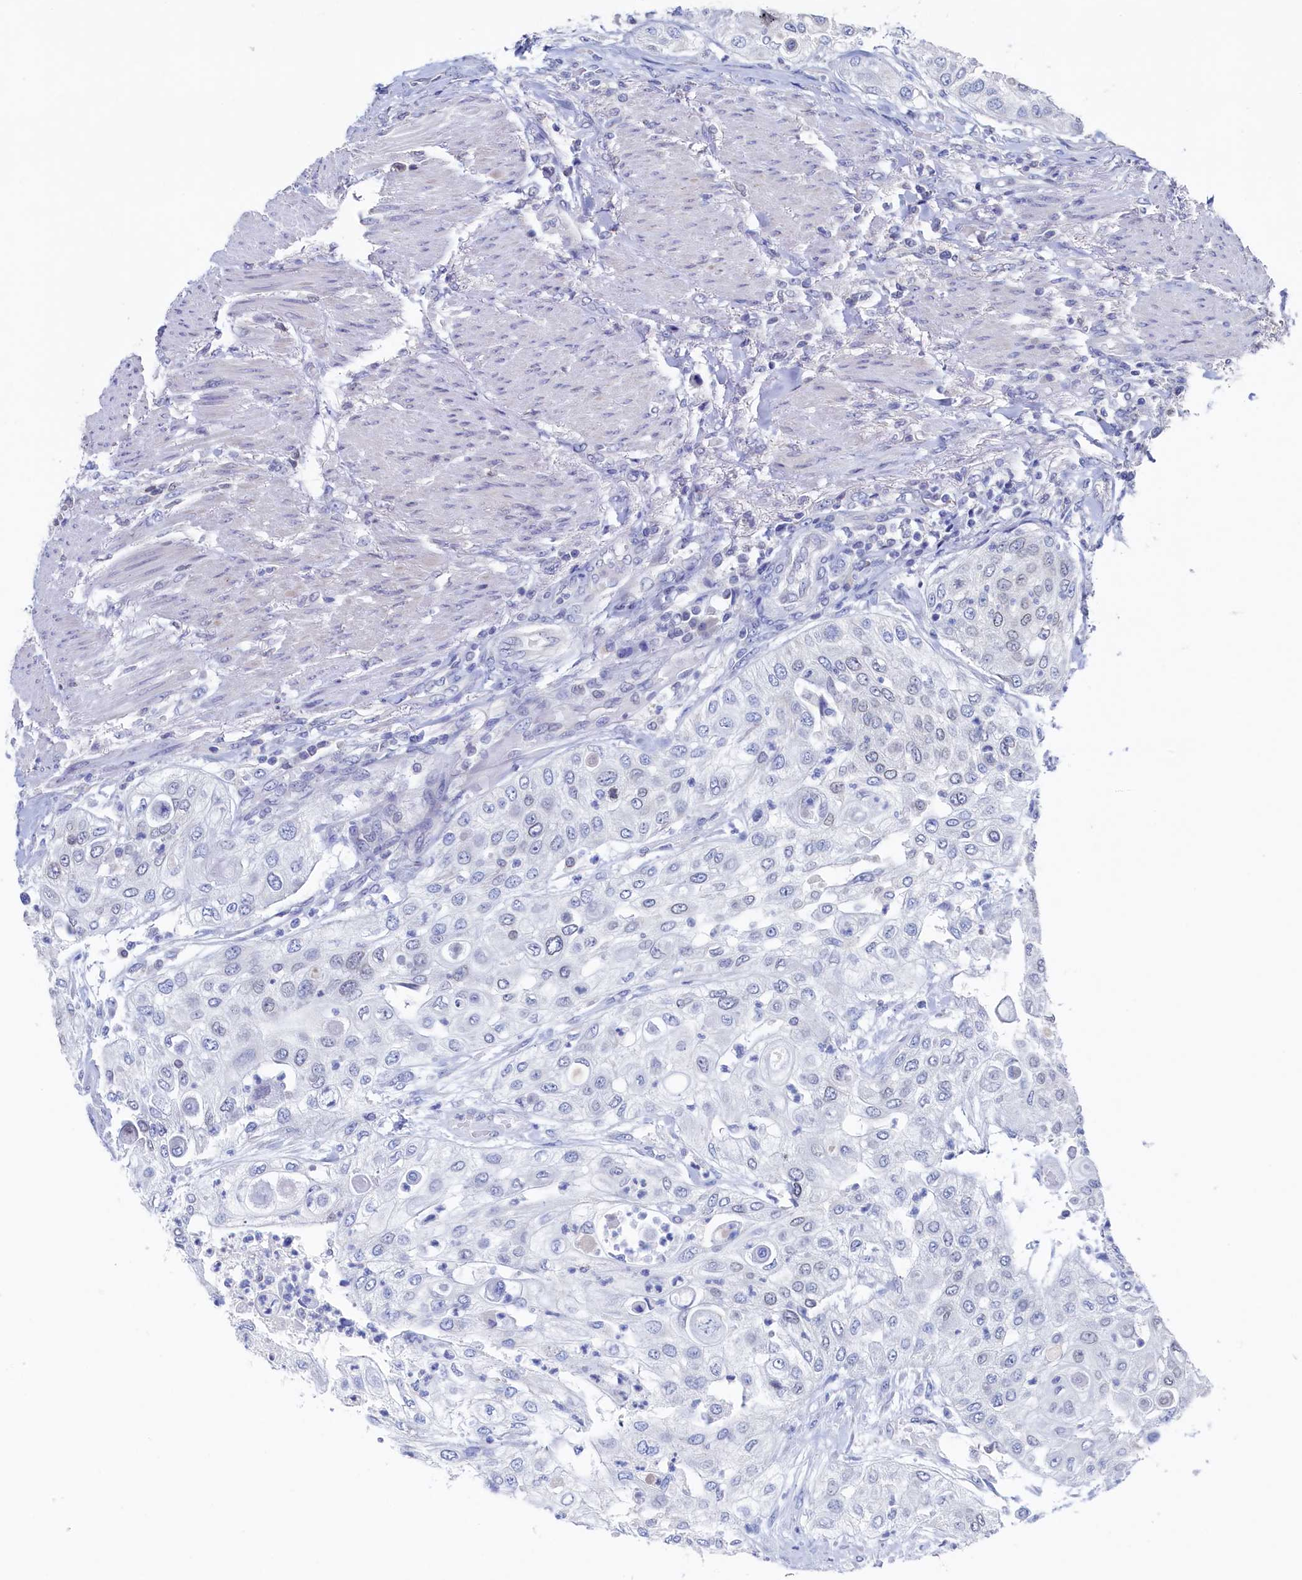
{"staining": {"intensity": "negative", "quantity": "none", "location": "none"}, "tissue": "urothelial cancer", "cell_type": "Tumor cells", "image_type": "cancer", "snomed": [{"axis": "morphology", "description": "Urothelial carcinoma, High grade"}, {"axis": "topography", "description": "Urinary bladder"}], "caption": "This micrograph is of urothelial cancer stained with immunohistochemistry to label a protein in brown with the nuclei are counter-stained blue. There is no positivity in tumor cells. (Brightfield microscopy of DAB immunohistochemistry (IHC) at high magnification).", "gene": "C11orf54", "patient": {"sex": "female", "age": 79}}